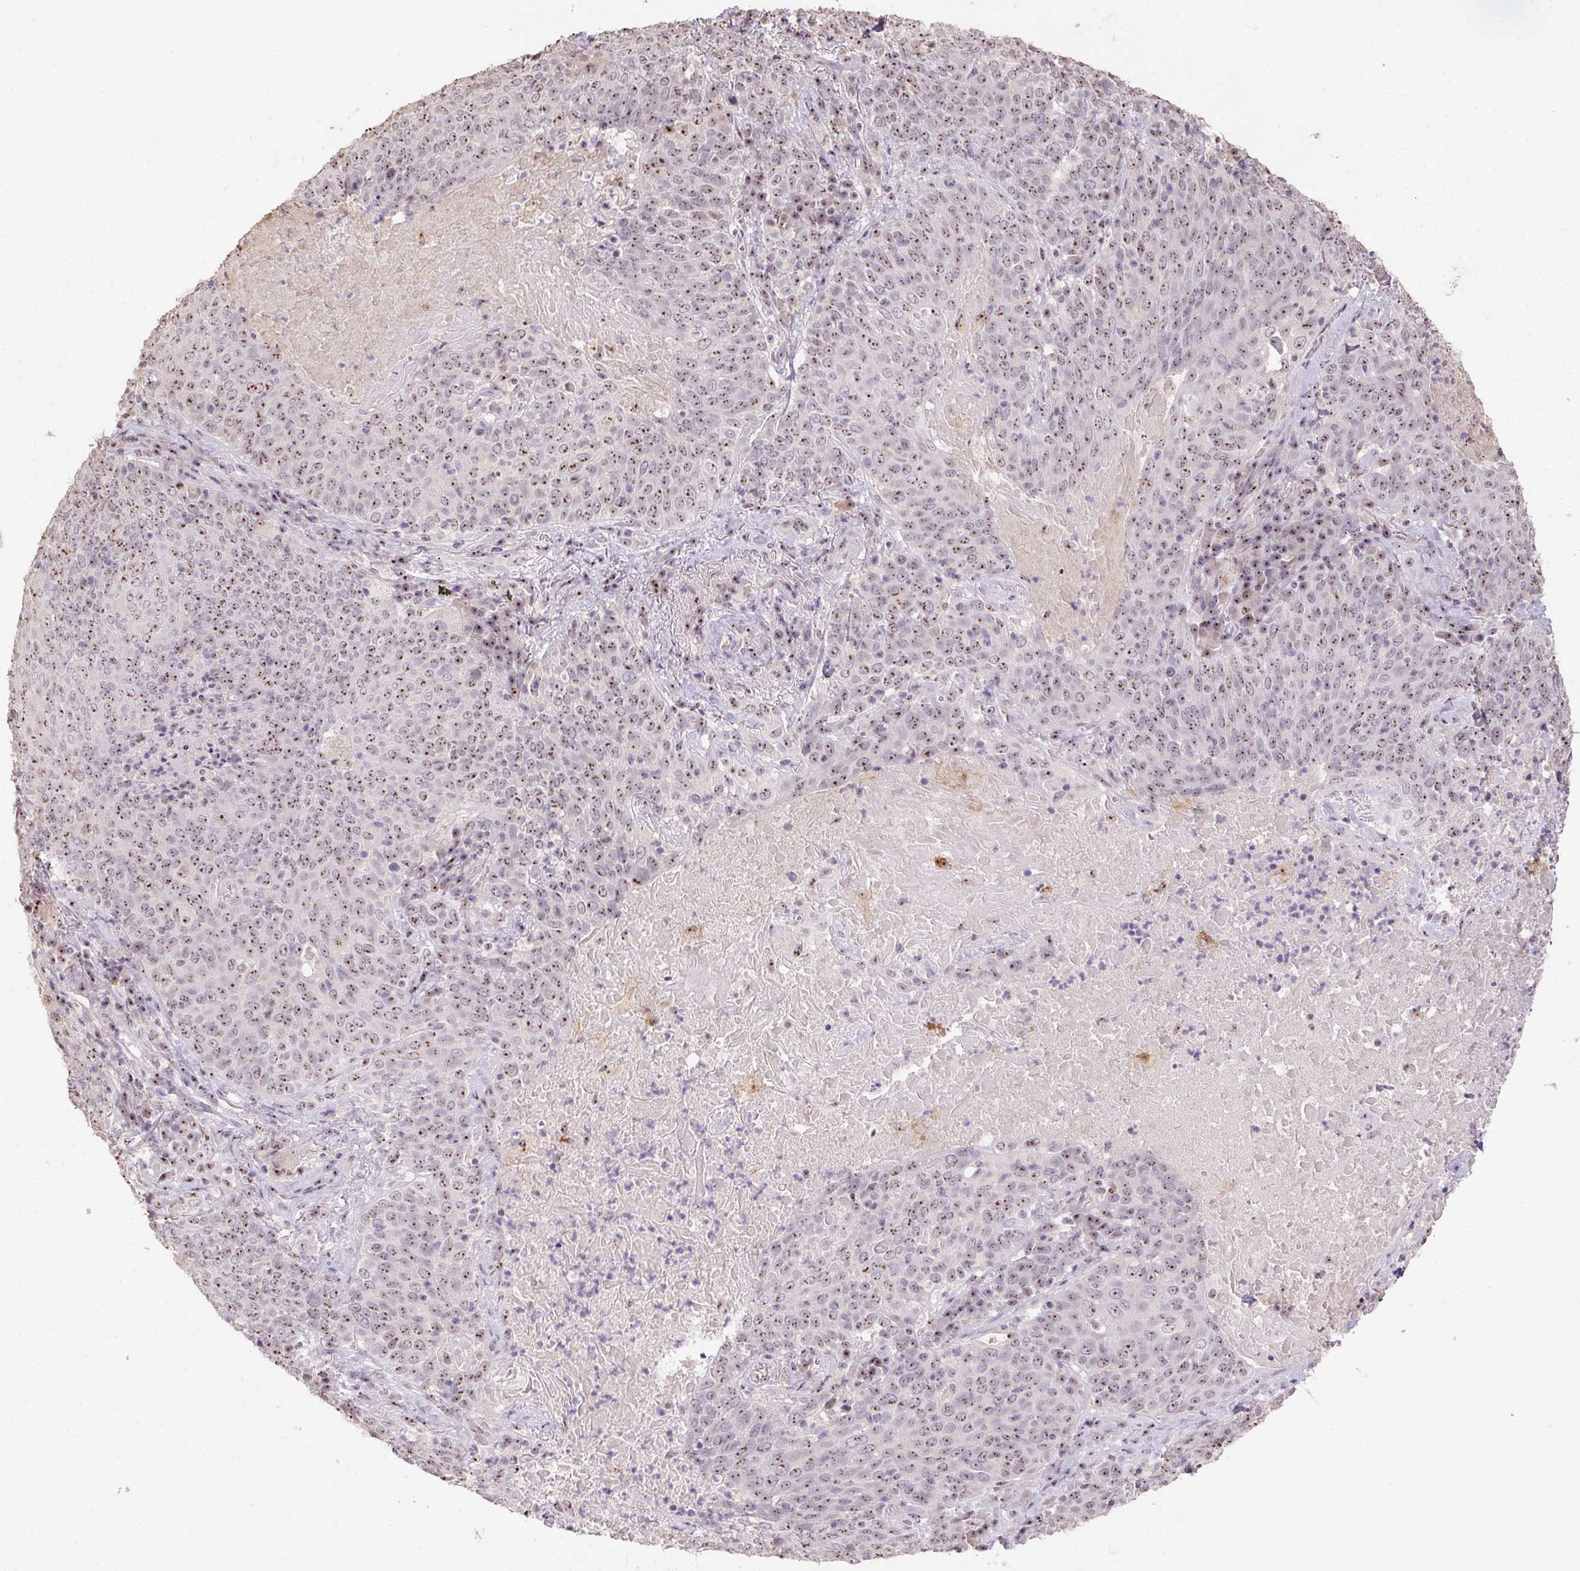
{"staining": {"intensity": "strong", "quantity": ">75%", "location": "nuclear"}, "tissue": "lung cancer", "cell_type": "Tumor cells", "image_type": "cancer", "snomed": [{"axis": "morphology", "description": "Squamous cell carcinoma, NOS"}, {"axis": "topography", "description": "Lung"}], "caption": "Protein analysis of lung cancer tissue exhibits strong nuclear staining in about >75% of tumor cells.", "gene": "BATF2", "patient": {"sex": "male", "age": 82}}